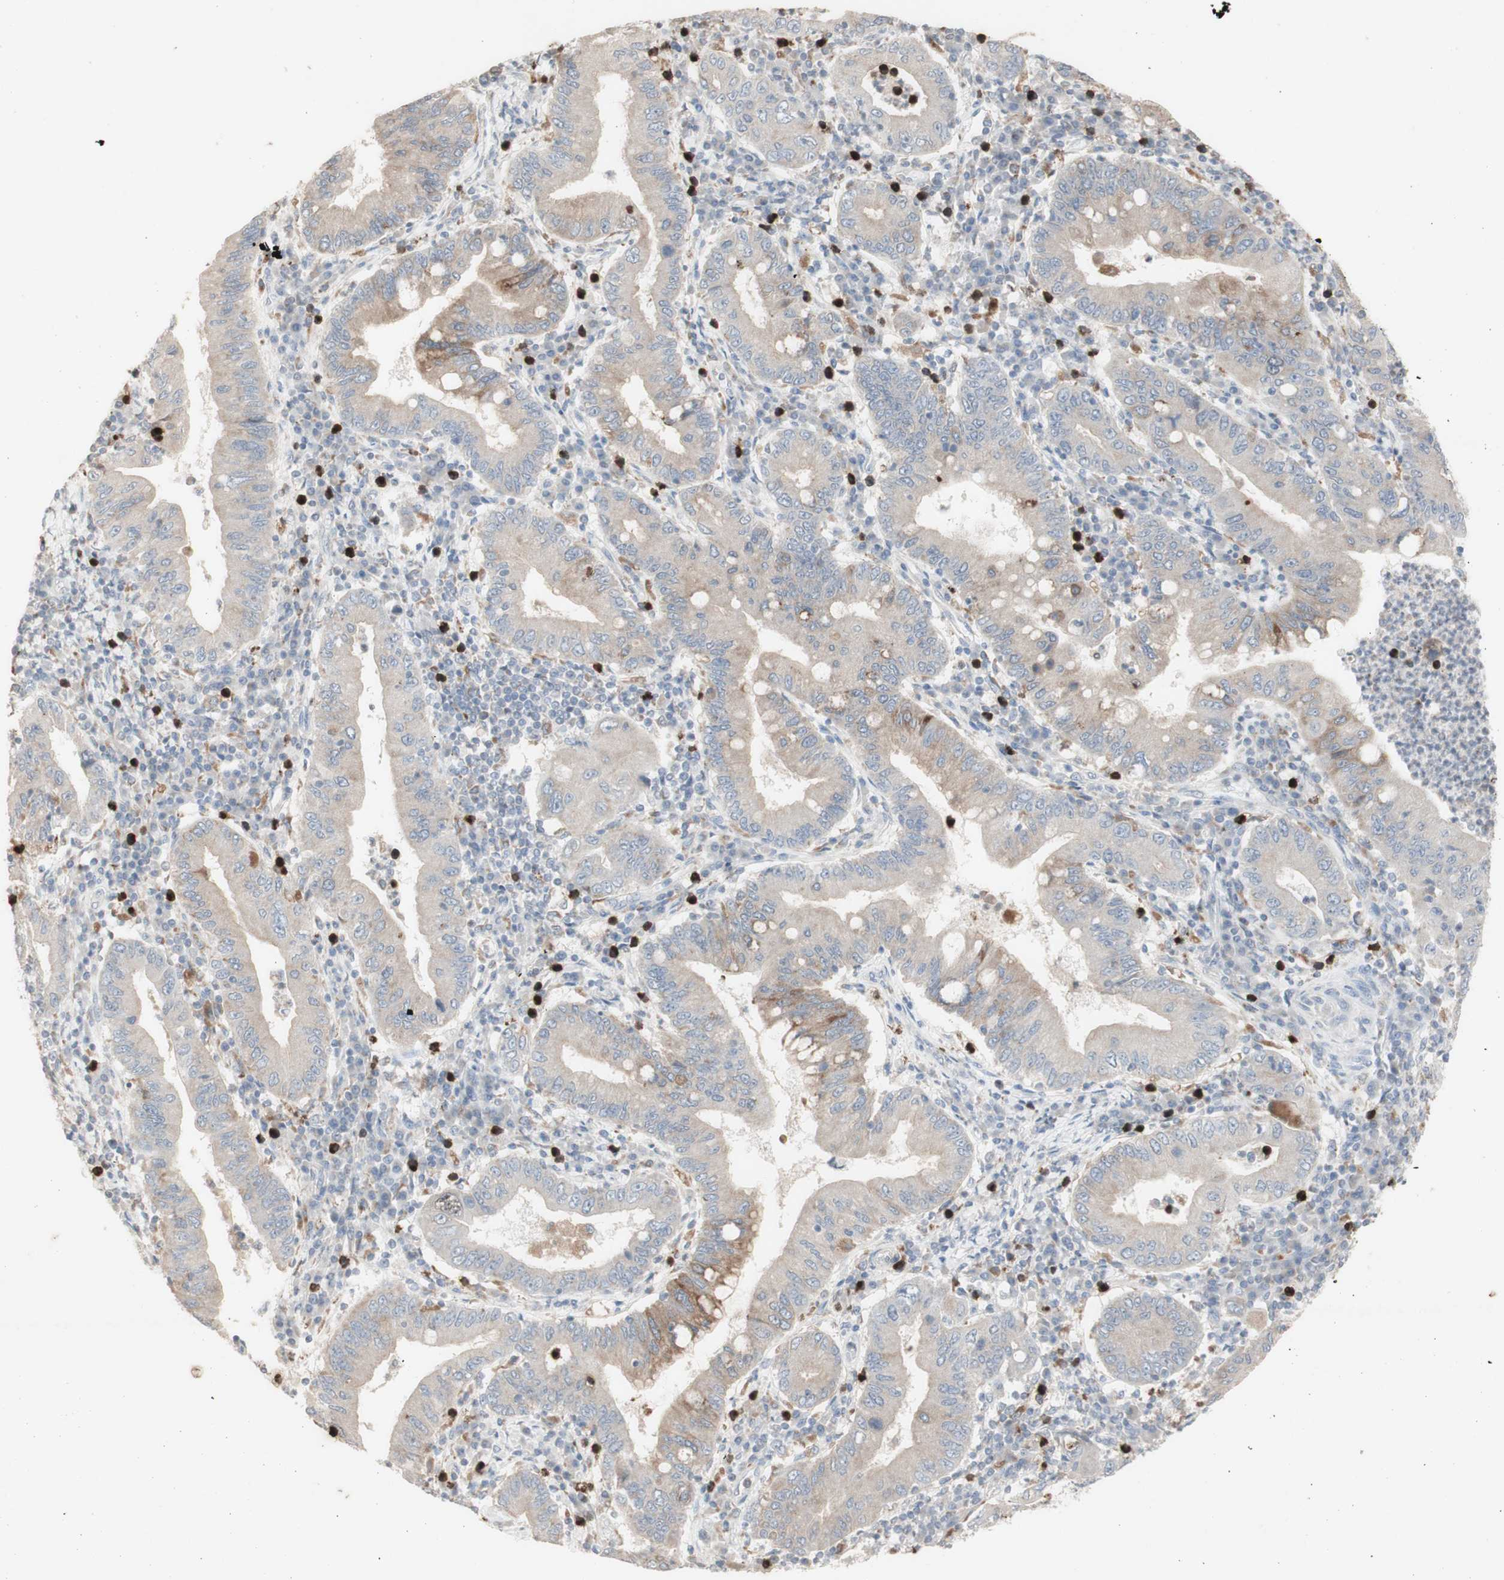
{"staining": {"intensity": "weak", "quantity": "<25%", "location": "cytoplasmic/membranous"}, "tissue": "stomach cancer", "cell_type": "Tumor cells", "image_type": "cancer", "snomed": [{"axis": "morphology", "description": "Normal tissue, NOS"}, {"axis": "morphology", "description": "Adenocarcinoma, NOS"}, {"axis": "topography", "description": "Esophagus"}, {"axis": "topography", "description": "Stomach, upper"}, {"axis": "topography", "description": "Peripheral nerve tissue"}], "caption": "The histopathology image demonstrates no significant staining in tumor cells of adenocarcinoma (stomach). (Immunohistochemistry (ihc), brightfield microscopy, high magnification).", "gene": "ATP6V1B1", "patient": {"sex": "male", "age": 62}}